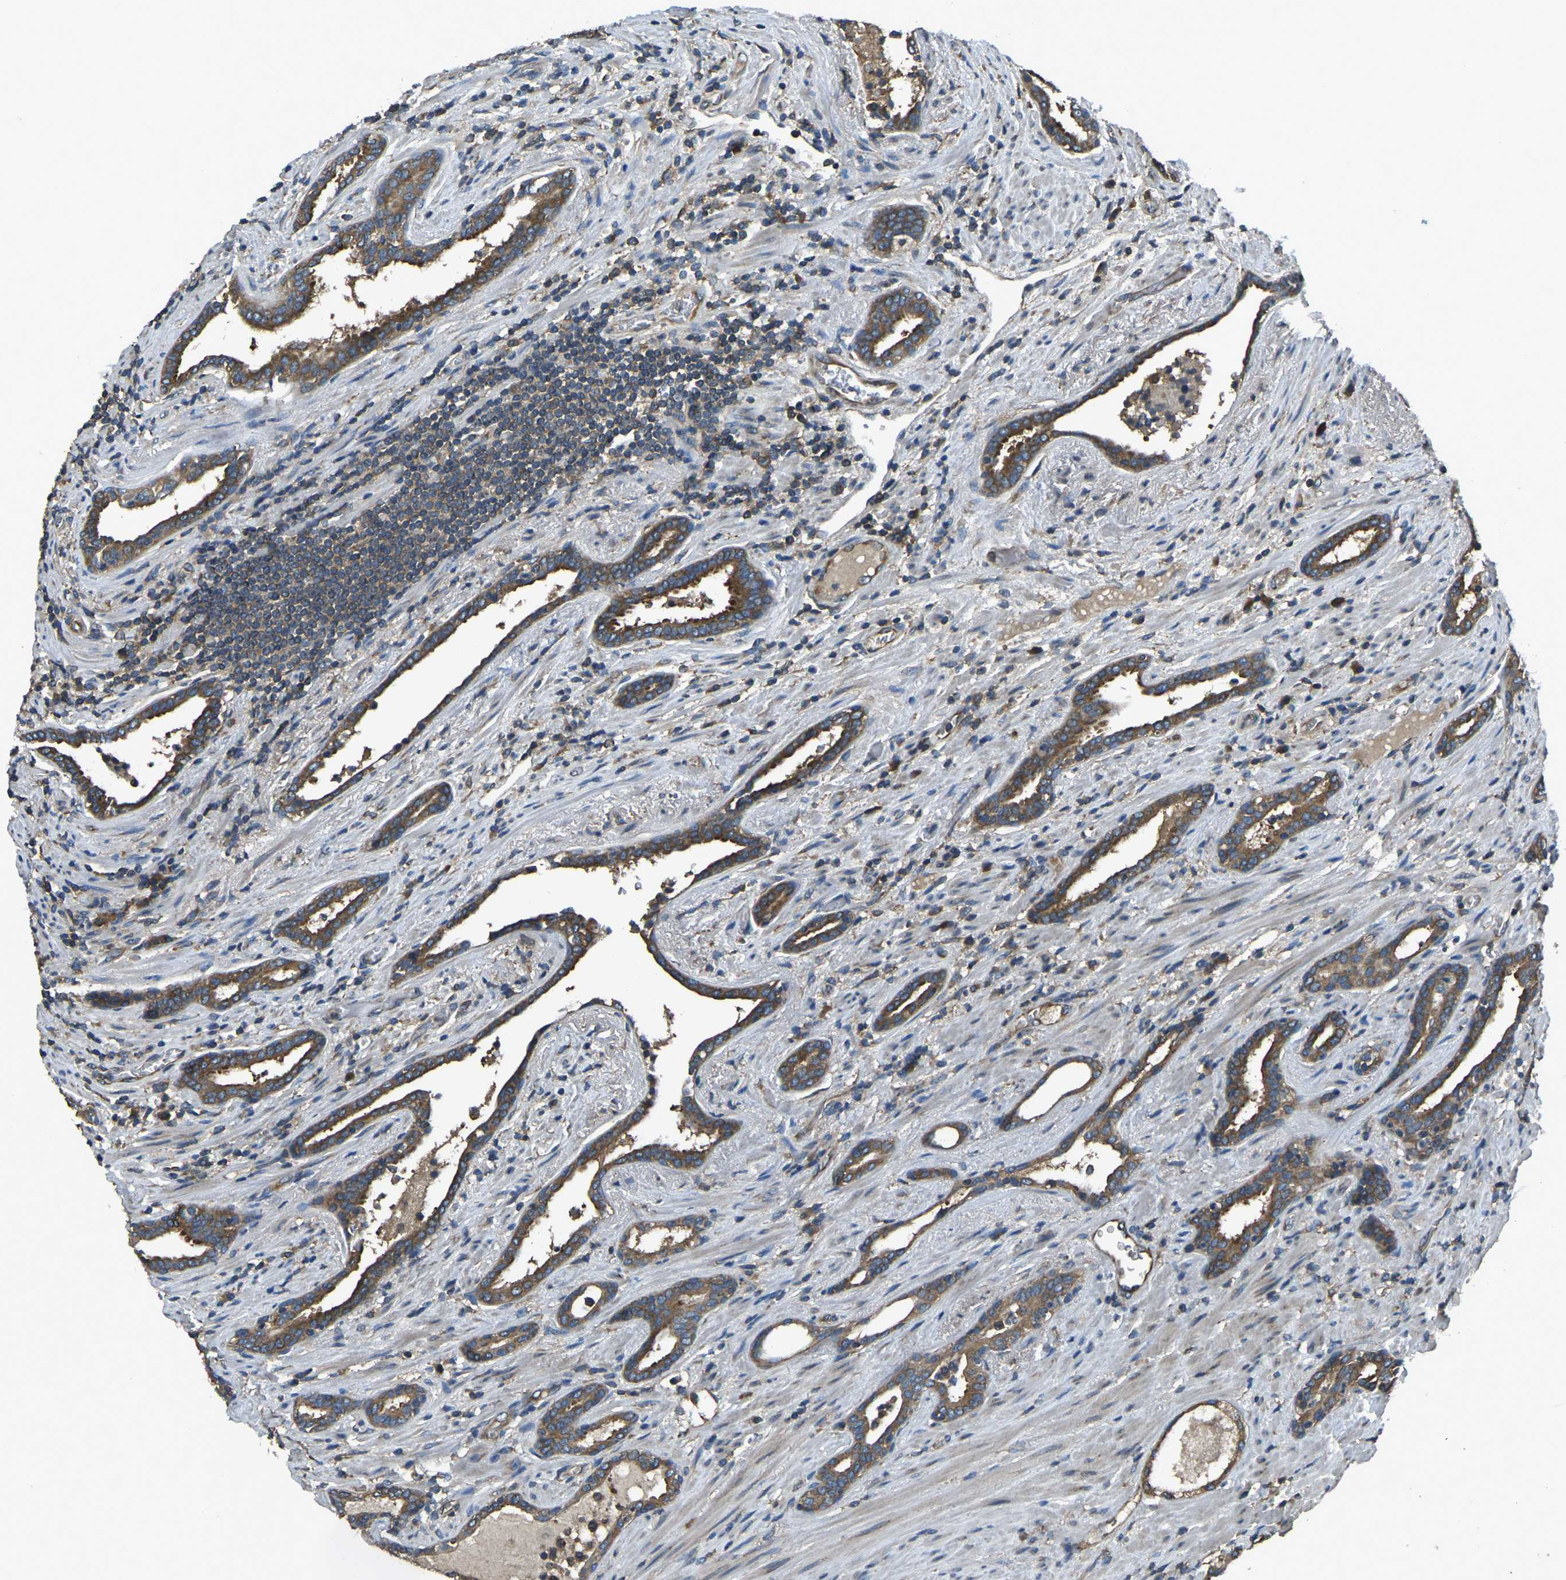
{"staining": {"intensity": "strong", "quantity": ">75%", "location": "cytoplasmic/membranous"}, "tissue": "prostate cancer", "cell_type": "Tumor cells", "image_type": "cancer", "snomed": [{"axis": "morphology", "description": "Adenocarcinoma, High grade"}, {"axis": "topography", "description": "Prostate"}], "caption": "Adenocarcinoma (high-grade) (prostate) stained with DAB IHC reveals high levels of strong cytoplasmic/membranous positivity in about >75% of tumor cells.", "gene": "AIMP1", "patient": {"sex": "male", "age": 71}}